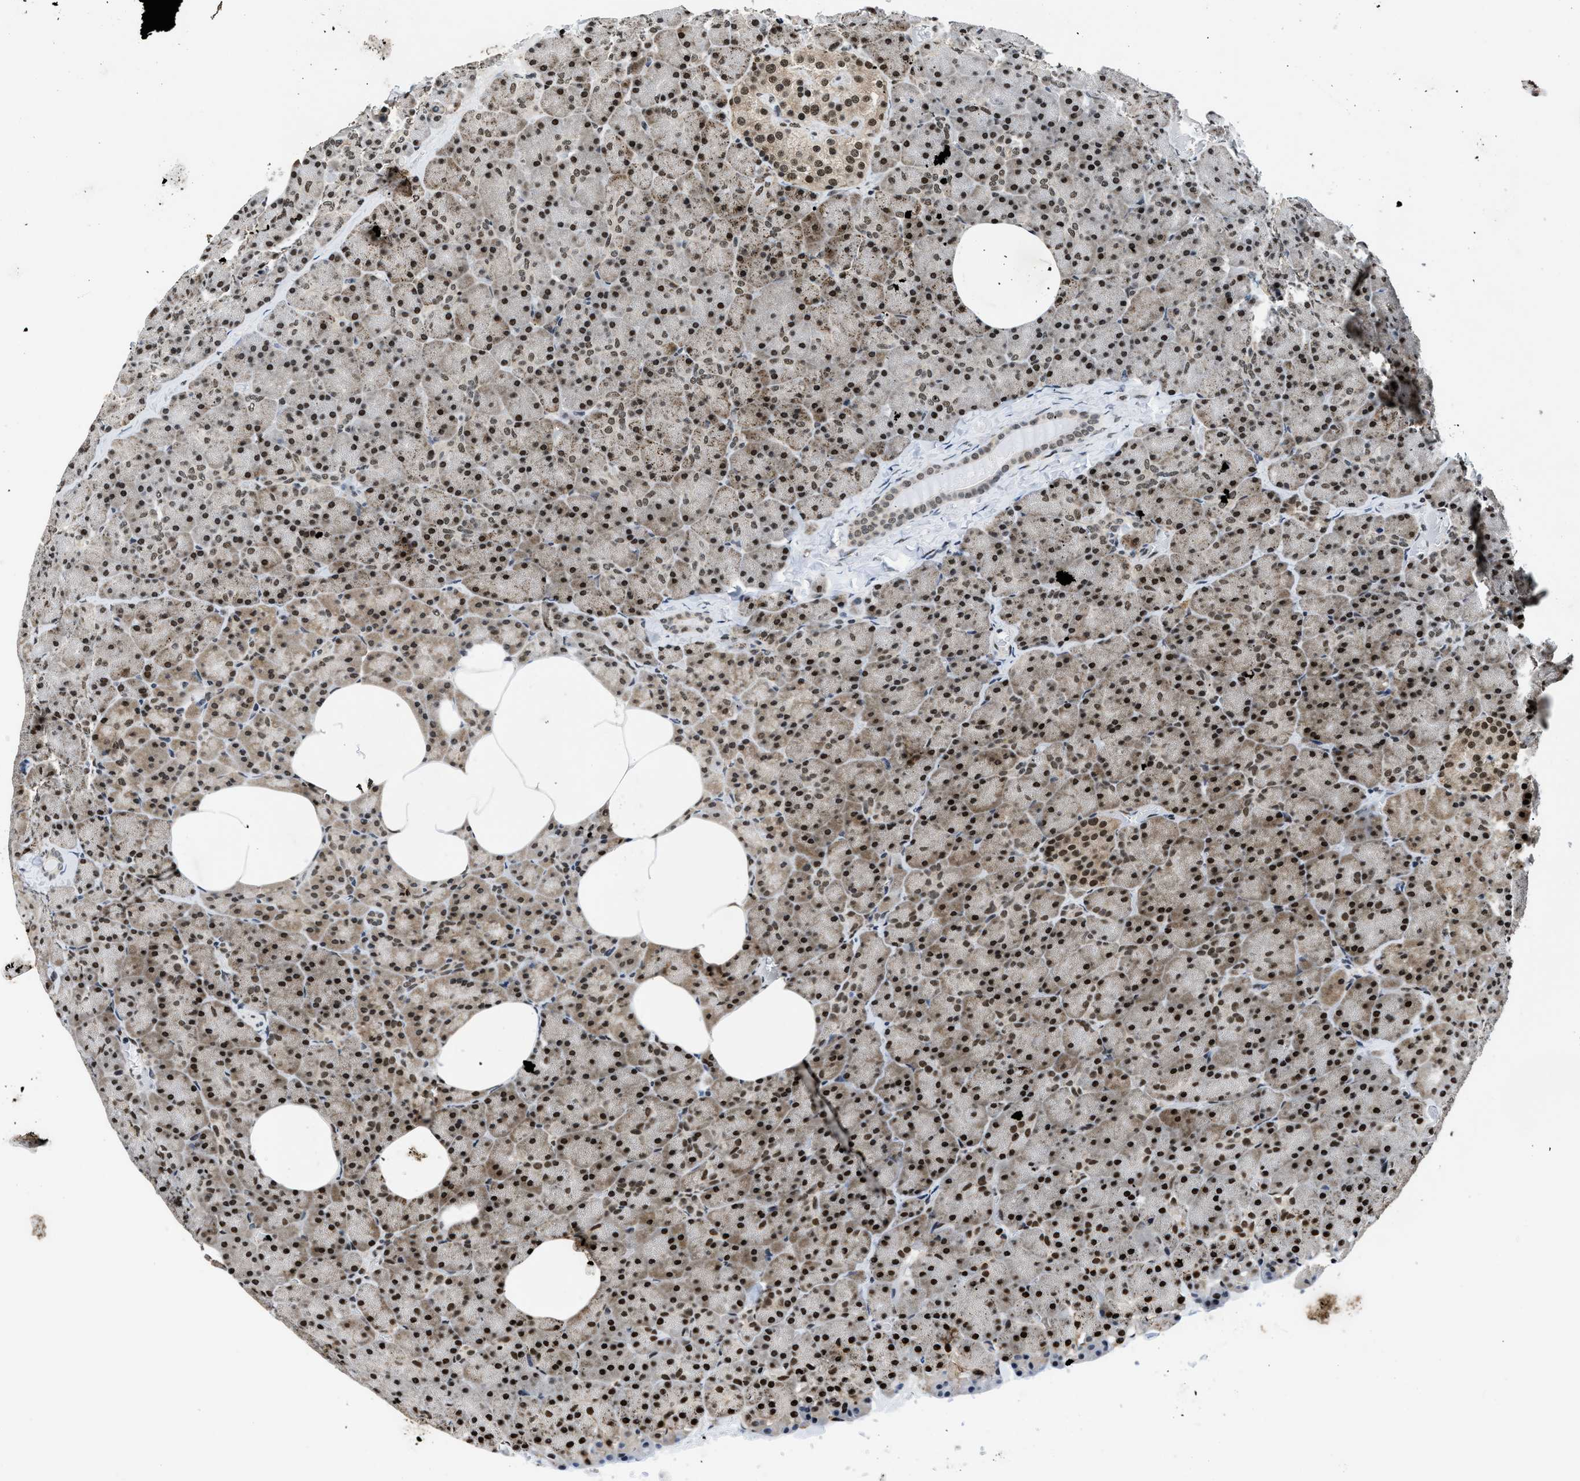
{"staining": {"intensity": "strong", "quantity": ">75%", "location": "nuclear"}, "tissue": "pancreas", "cell_type": "Exocrine glandular cells", "image_type": "normal", "snomed": [{"axis": "morphology", "description": "Normal tissue, NOS"}, {"axis": "topography", "description": "Pancreas"}], "caption": "Strong nuclear protein positivity is identified in approximately >75% of exocrine glandular cells in pancreas. (Stains: DAB in brown, nuclei in blue, Microscopy: brightfield microscopy at high magnification).", "gene": "HNRNPF", "patient": {"sex": "female", "age": 35}}